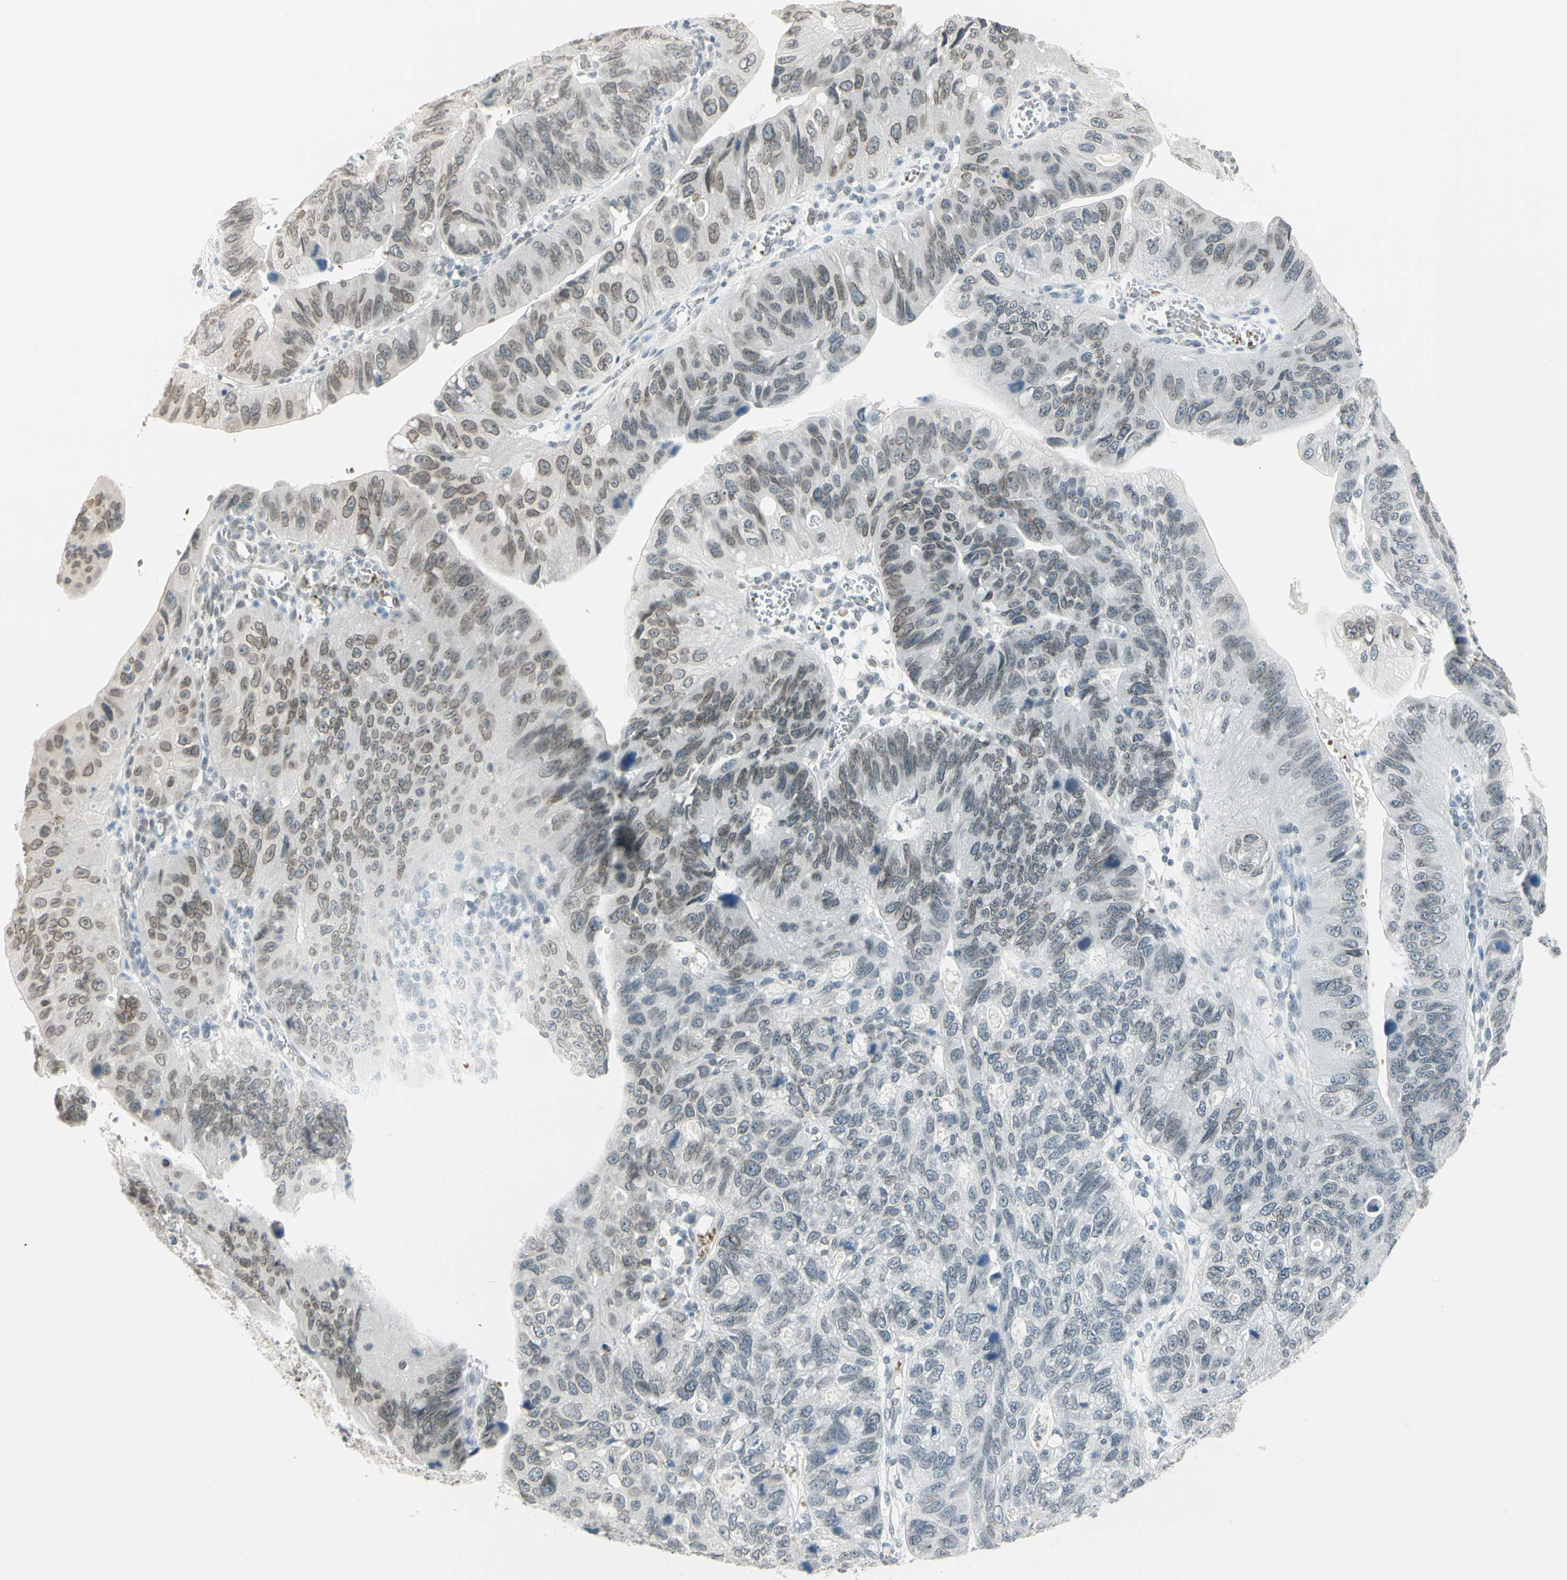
{"staining": {"intensity": "weak", "quantity": ">75%", "location": "cytoplasmic/membranous,nuclear"}, "tissue": "stomach cancer", "cell_type": "Tumor cells", "image_type": "cancer", "snomed": [{"axis": "morphology", "description": "Adenocarcinoma, NOS"}, {"axis": "topography", "description": "Stomach"}], "caption": "Stomach cancer stained for a protein (brown) shows weak cytoplasmic/membranous and nuclear positive expression in approximately >75% of tumor cells.", "gene": "BCAN", "patient": {"sex": "male", "age": 59}}